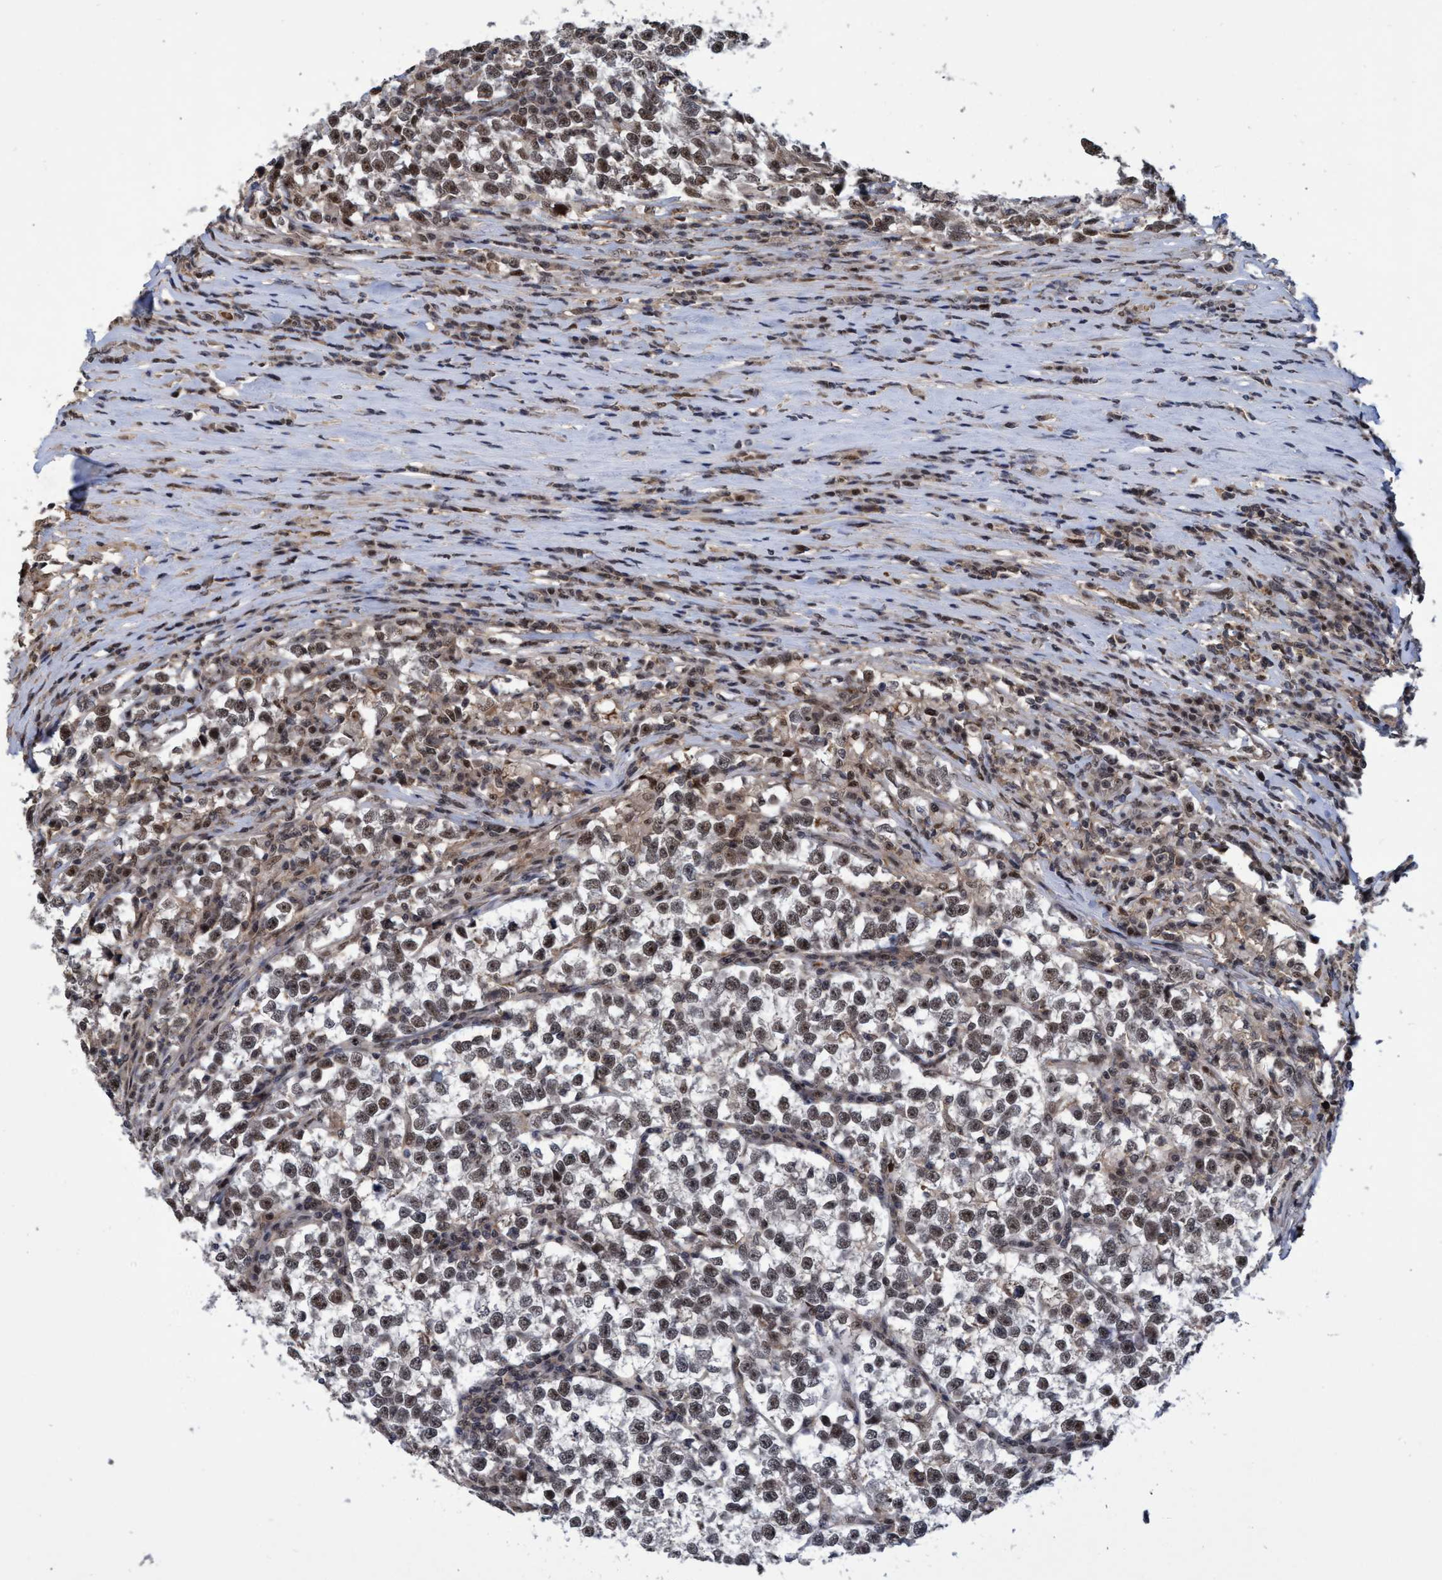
{"staining": {"intensity": "moderate", "quantity": ">75%", "location": "nuclear"}, "tissue": "testis cancer", "cell_type": "Tumor cells", "image_type": "cancer", "snomed": [{"axis": "morphology", "description": "Normal tissue, NOS"}, {"axis": "morphology", "description": "Seminoma, NOS"}, {"axis": "topography", "description": "Testis"}], "caption": "A brown stain labels moderate nuclear staining of a protein in human seminoma (testis) tumor cells.", "gene": "GTF2F1", "patient": {"sex": "male", "age": 43}}